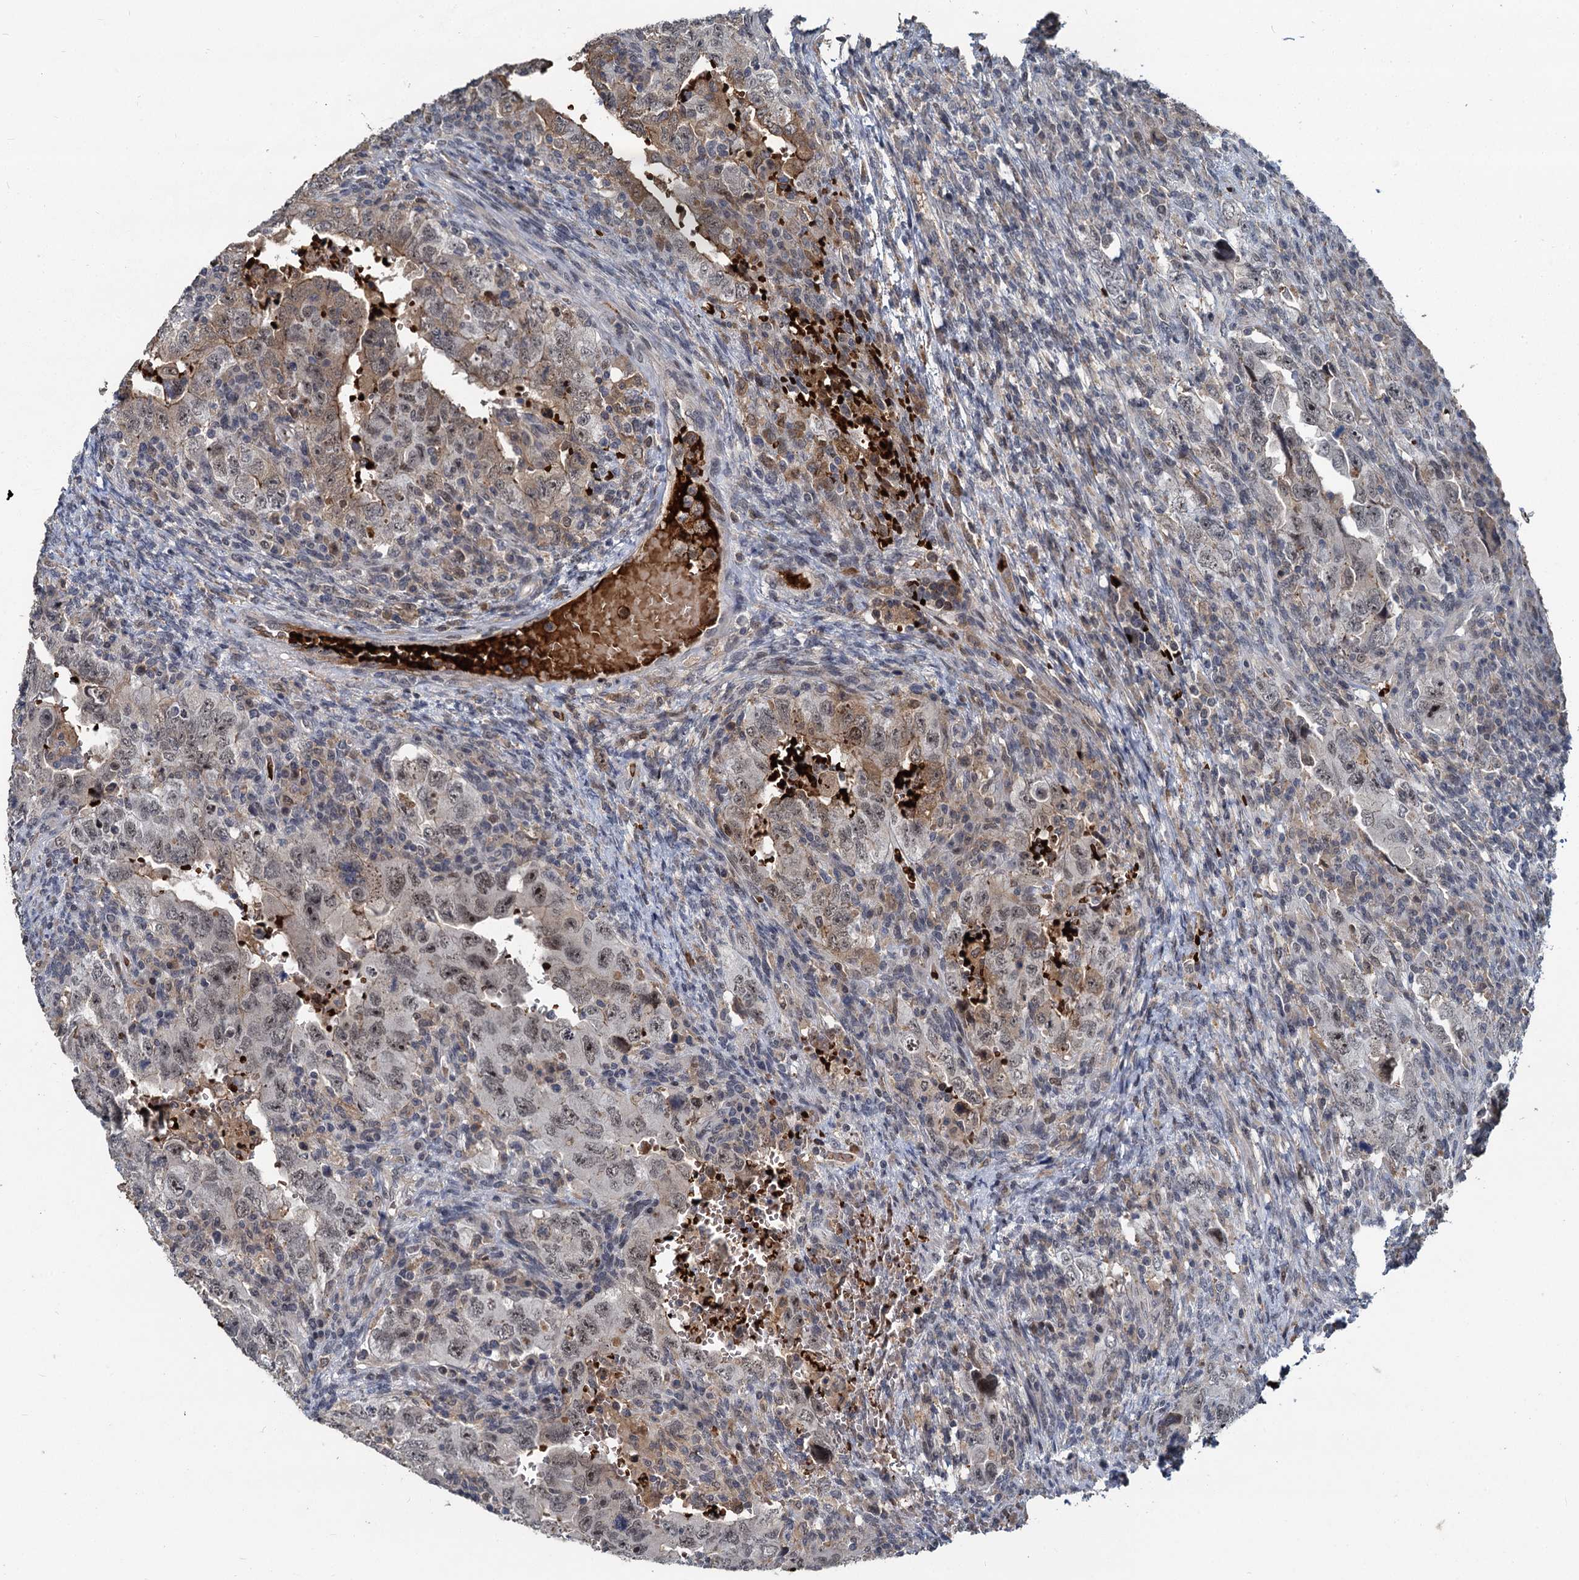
{"staining": {"intensity": "moderate", "quantity": "<25%", "location": "cytoplasmic/membranous,nuclear"}, "tissue": "testis cancer", "cell_type": "Tumor cells", "image_type": "cancer", "snomed": [{"axis": "morphology", "description": "Carcinoma, Embryonal, NOS"}, {"axis": "topography", "description": "Testis"}], "caption": "Approximately <25% of tumor cells in testis cancer (embryonal carcinoma) demonstrate moderate cytoplasmic/membranous and nuclear protein positivity as visualized by brown immunohistochemical staining.", "gene": "FANCI", "patient": {"sex": "male", "age": 26}}